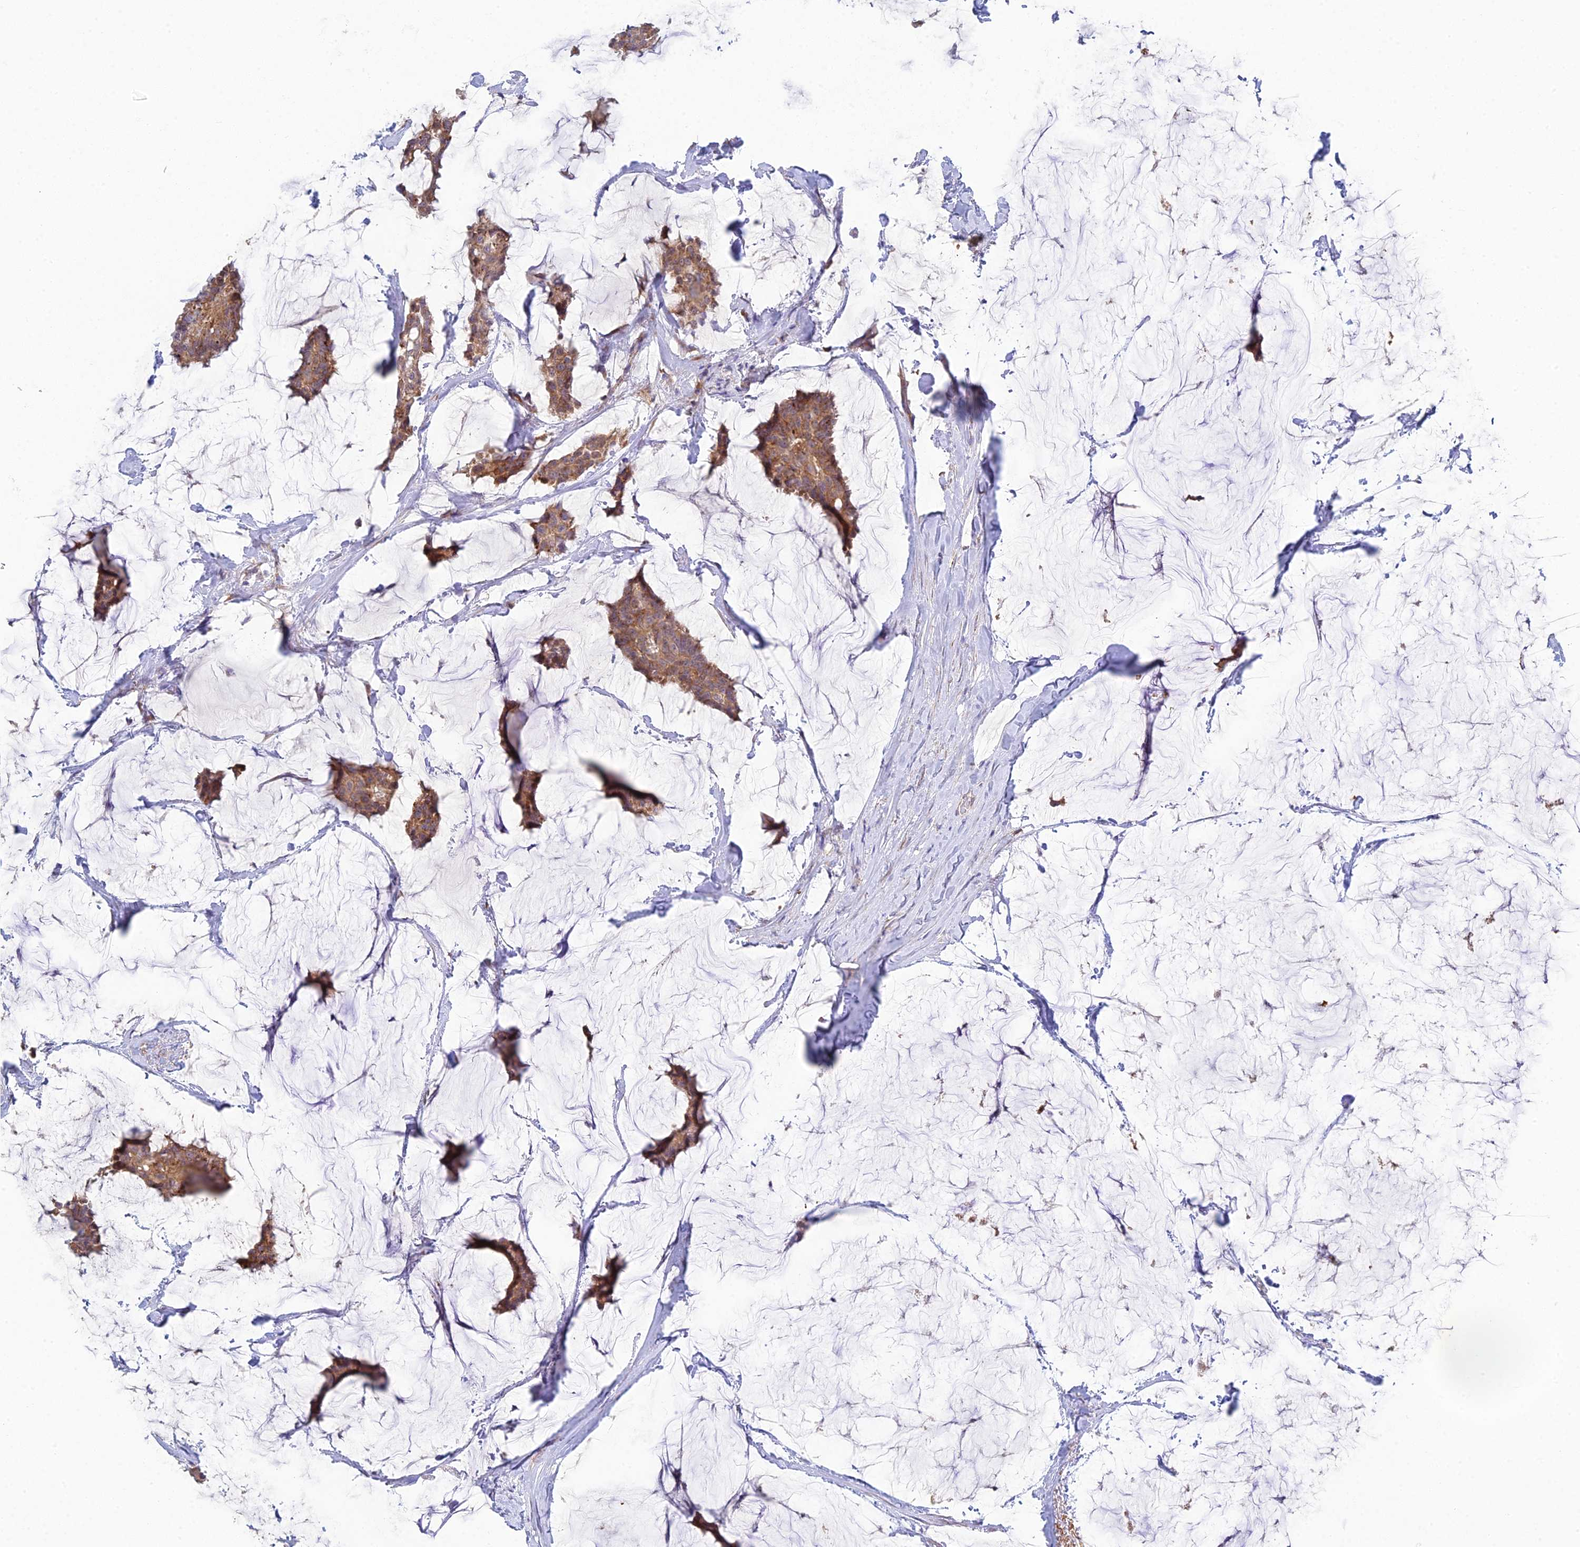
{"staining": {"intensity": "moderate", "quantity": ">75%", "location": "cytoplasmic/membranous"}, "tissue": "breast cancer", "cell_type": "Tumor cells", "image_type": "cancer", "snomed": [{"axis": "morphology", "description": "Duct carcinoma"}, {"axis": "topography", "description": "Breast"}], "caption": "Immunohistochemical staining of intraductal carcinoma (breast) exhibits moderate cytoplasmic/membranous protein expression in about >75% of tumor cells.", "gene": "INCA1", "patient": {"sex": "female", "age": 93}}